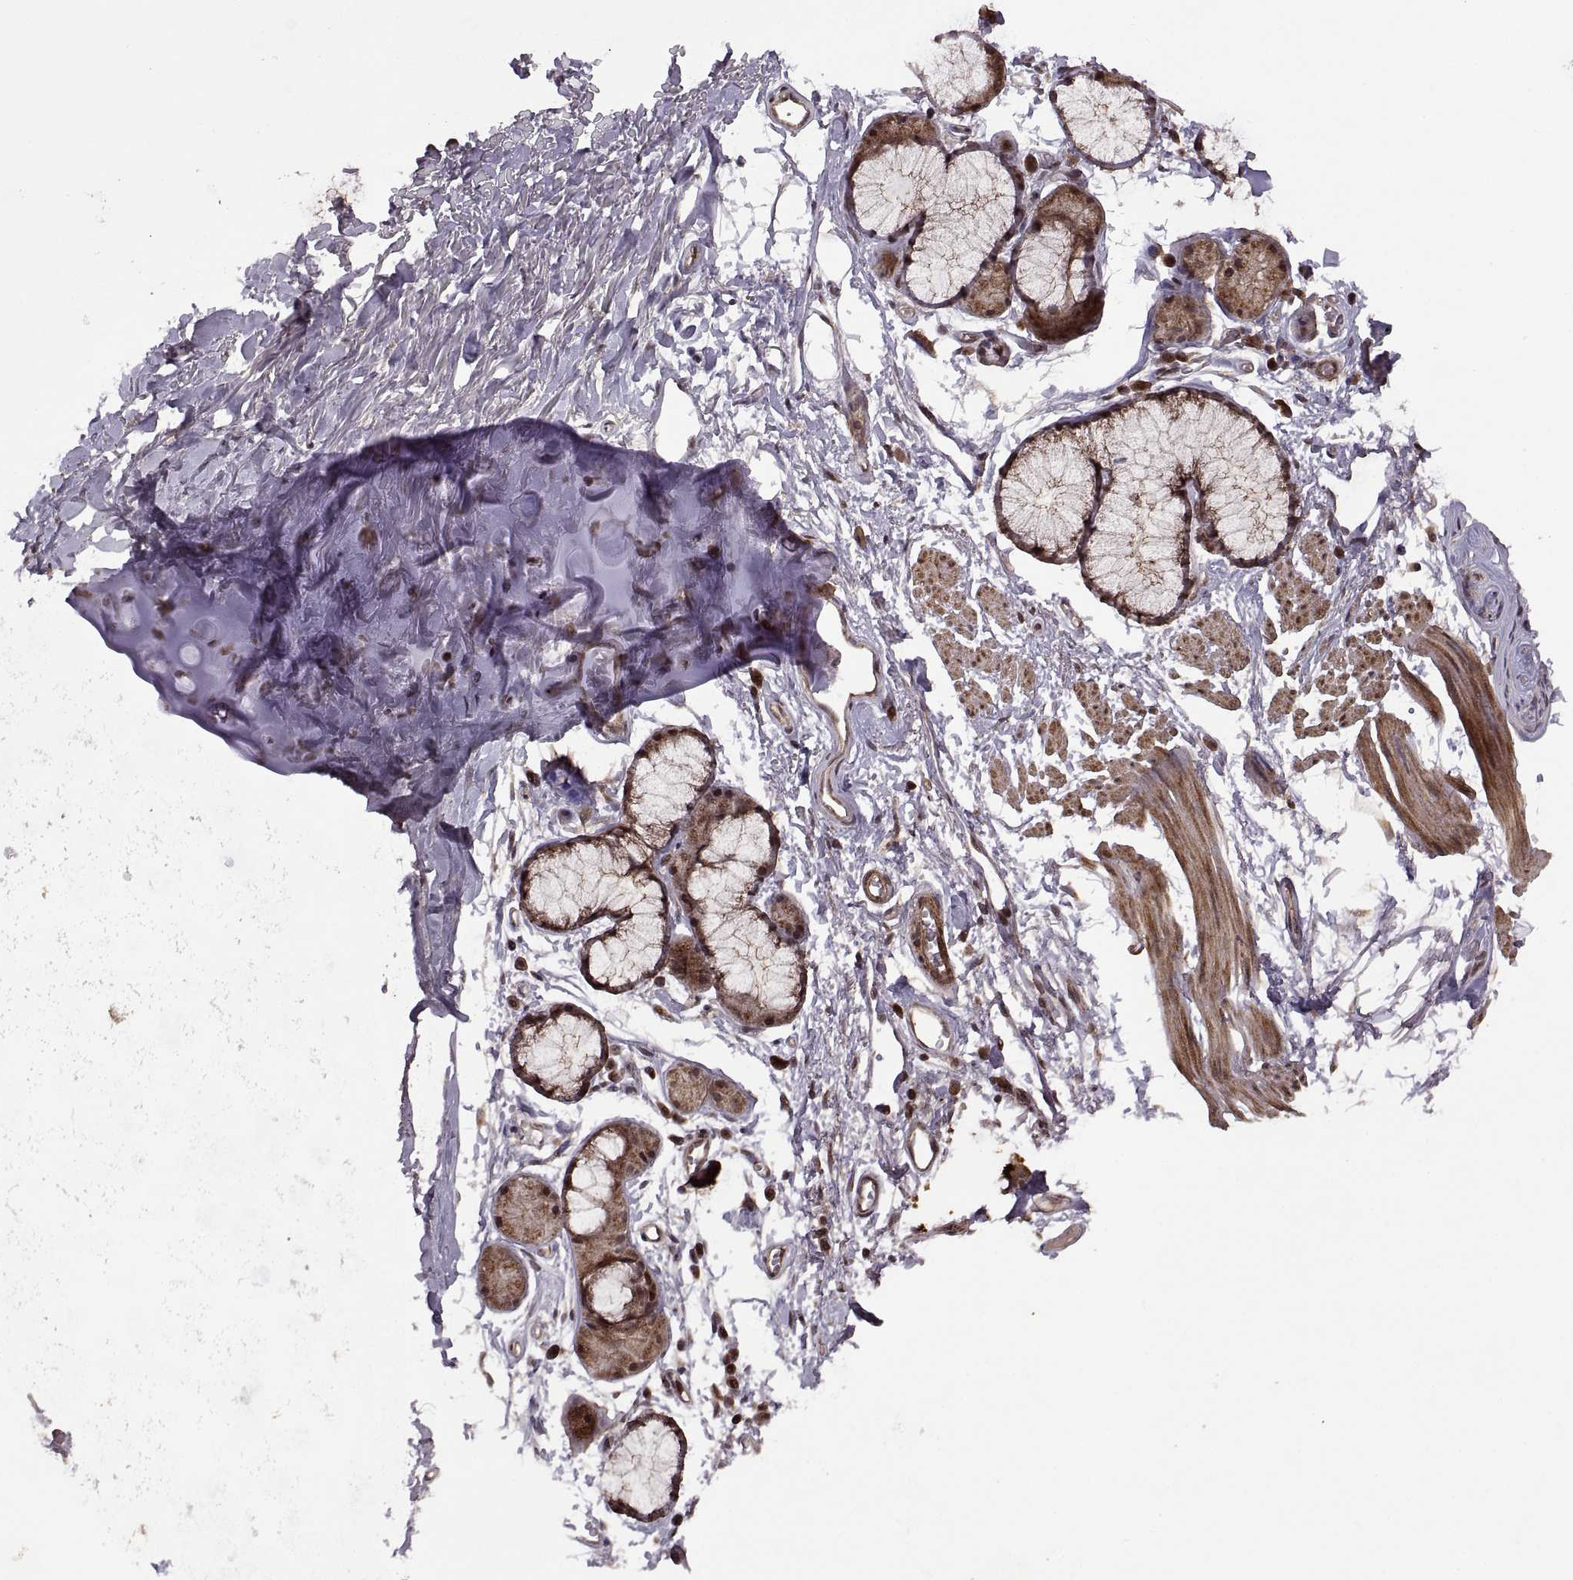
{"staining": {"intensity": "moderate", "quantity": "25%-75%", "location": "cytoplasmic/membranous"}, "tissue": "soft tissue", "cell_type": "Chondrocytes", "image_type": "normal", "snomed": [{"axis": "morphology", "description": "Normal tissue, NOS"}, {"axis": "topography", "description": "Cartilage tissue"}, {"axis": "topography", "description": "Bronchus"}], "caption": "Human soft tissue stained for a protein (brown) exhibits moderate cytoplasmic/membranous positive expression in about 25%-75% of chondrocytes.", "gene": "PTOV1", "patient": {"sex": "female", "age": 79}}